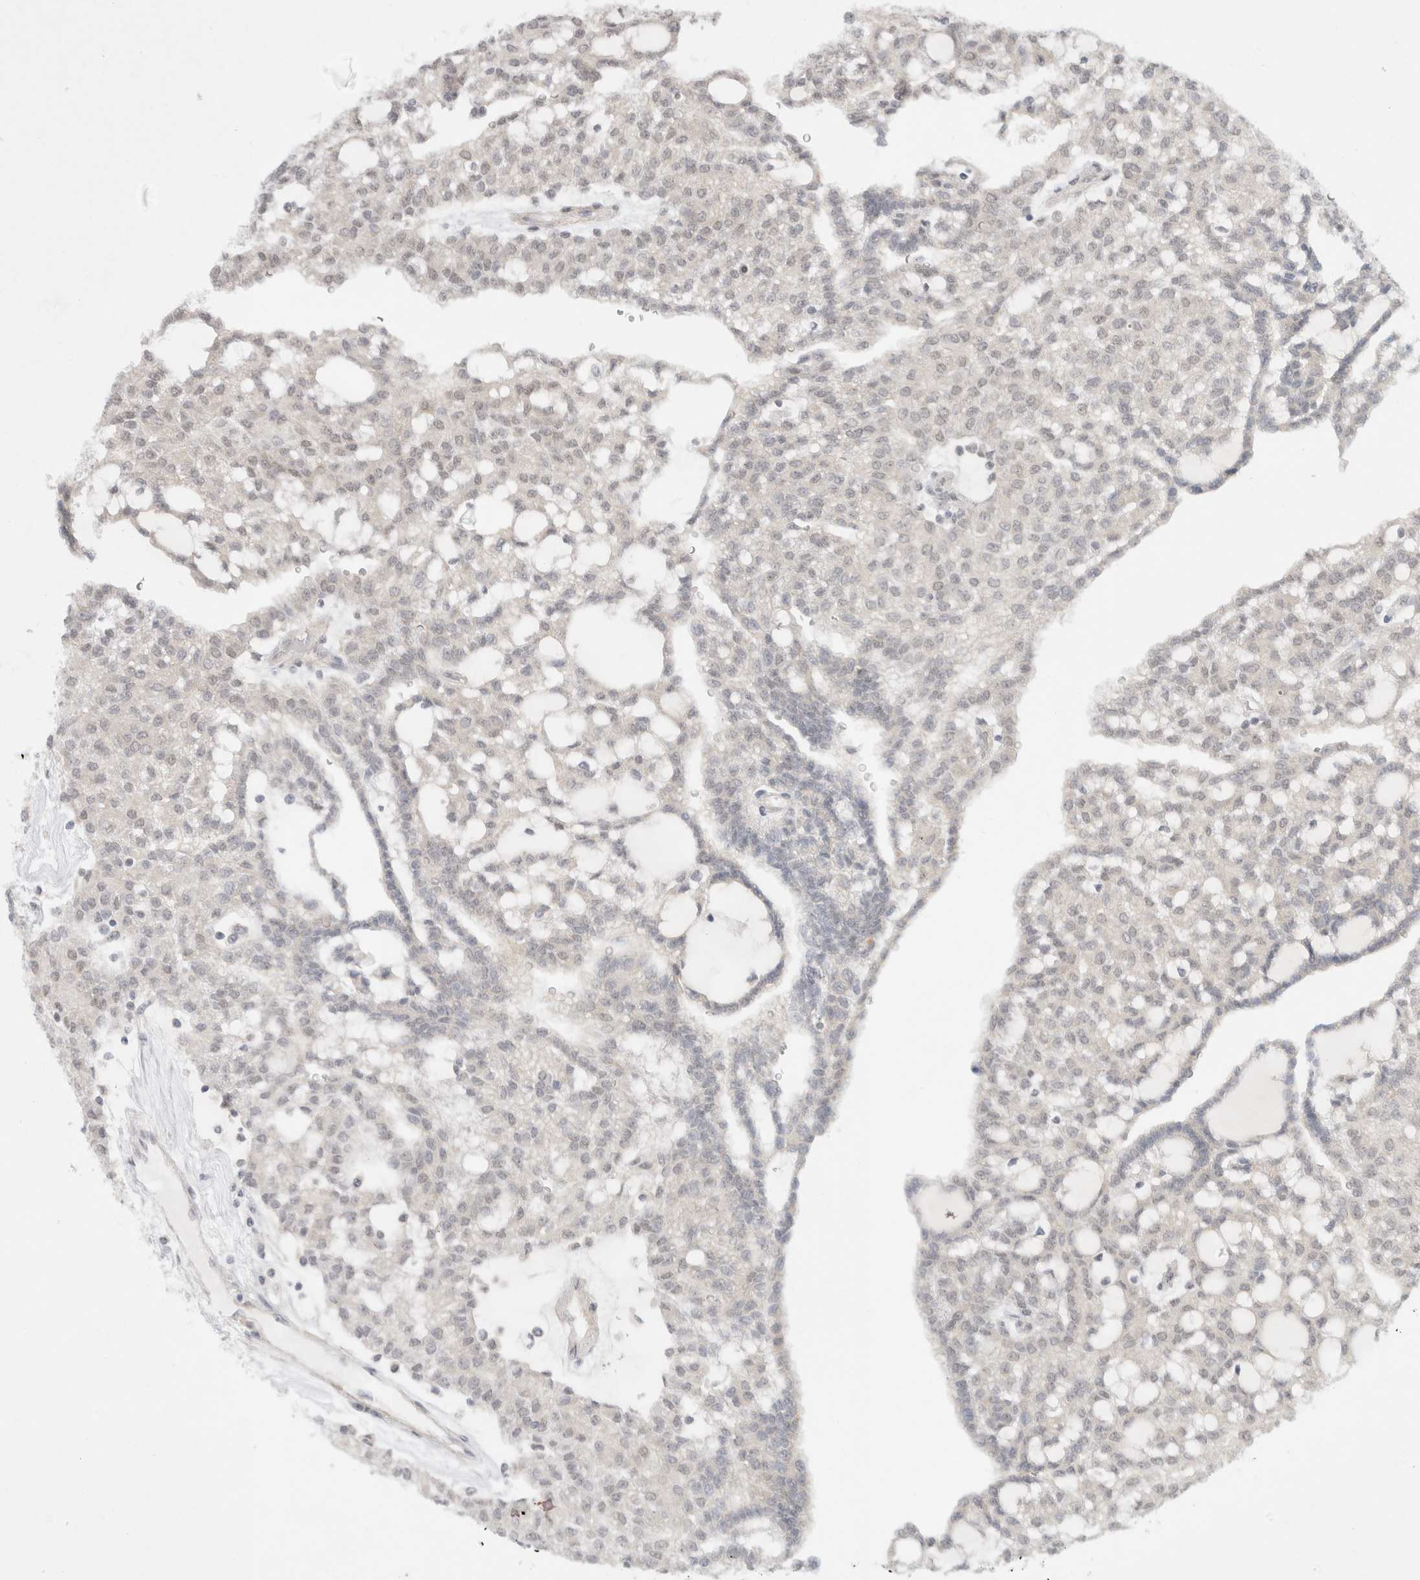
{"staining": {"intensity": "negative", "quantity": "none", "location": "none"}, "tissue": "renal cancer", "cell_type": "Tumor cells", "image_type": "cancer", "snomed": [{"axis": "morphology", "description": "Adenocarcinoma, NOS"}, {"axis": "topography", "description": "Kidney"}], "caption": "Adenocarcinoma (renal) was stained to show a protein in brown. There is no significant expression in tumor cells.", "gene": "FBXO42", "patient": {"sex": "male", "age": 63}}